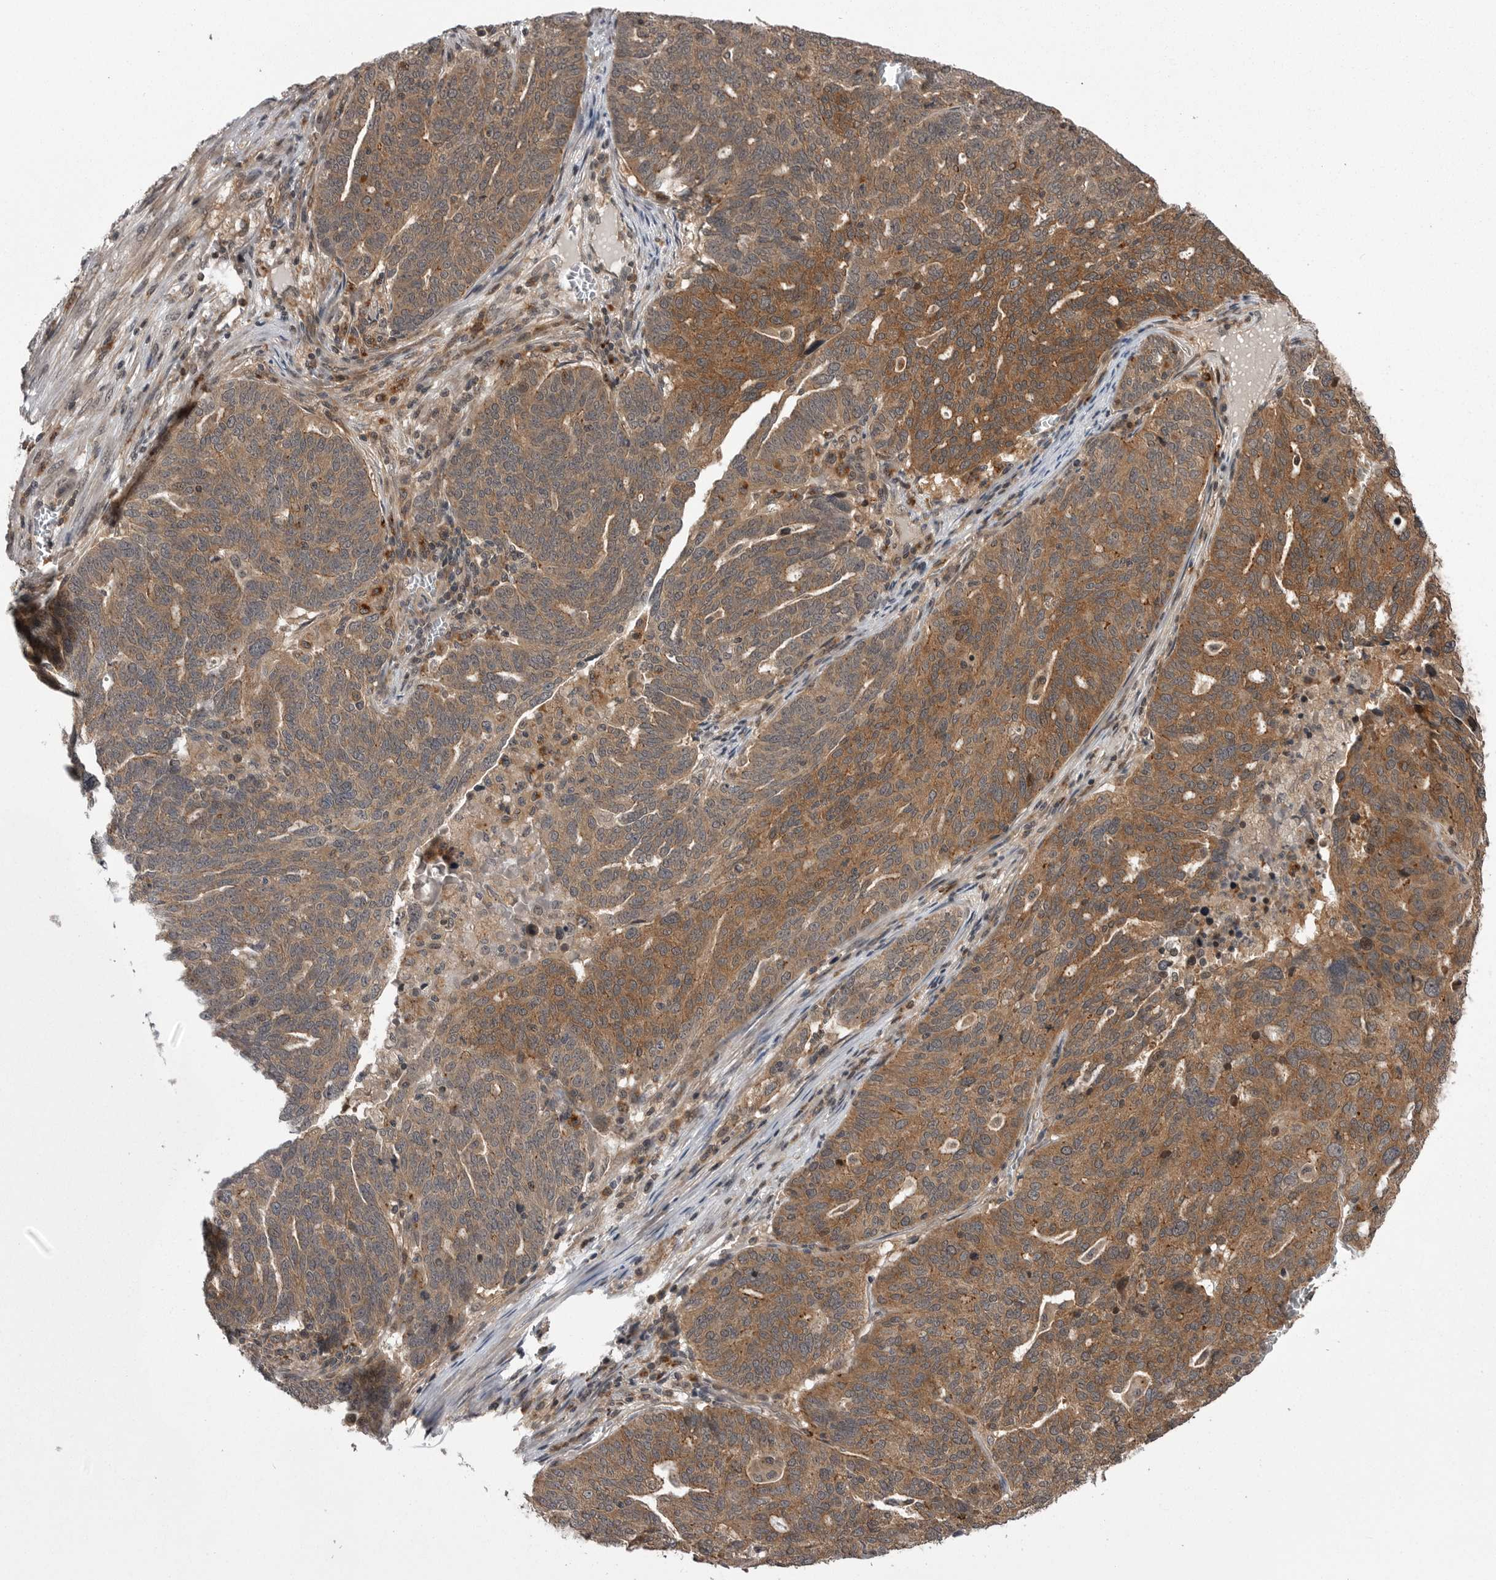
{"staining": {"intensity": "moderate", "quantity": ">75%", "location": "cytoplasmic/membranous"}, "tissue": "ovarian cancer", "cell_type": "Tumor cells", "image_type": "cancer", "snomed": [{"axis": "morphology", "description": "Cystadenocarcinoma, serous, NOS"}, {"axis": "topography", "description": "Ovary"}], "caption": "Human ovarian cancer stained with a brown dye exhibits moderate cytoplasmic/membranous positive expression in about >75% of tumor cells.", "gene": "AOAH", "patient": {"sex": "female", "age": 59}}